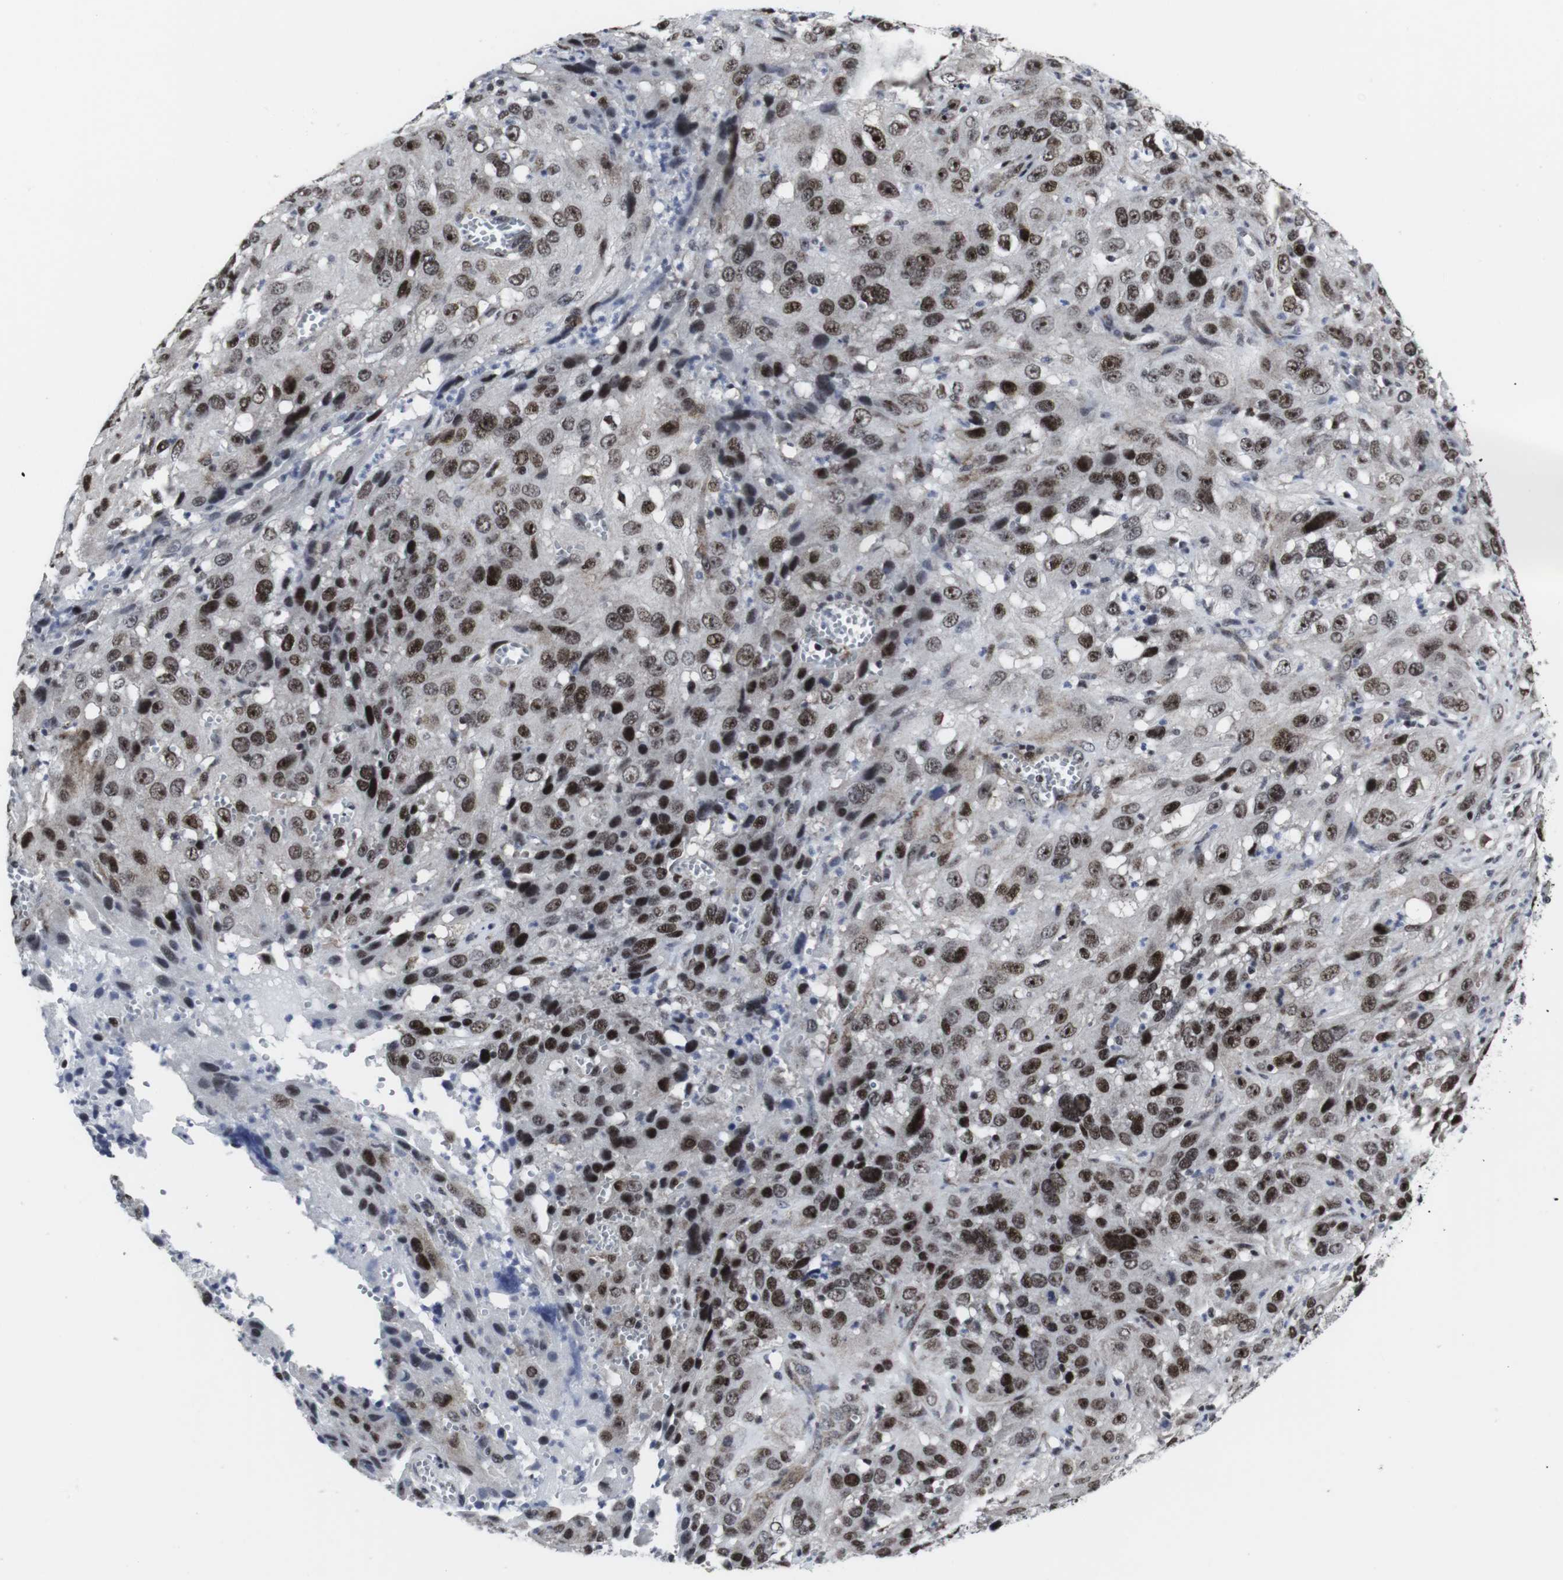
{"staining": {"intensity": "strong", "quantity": ">75%", "location": "nuclear"}, "tissue": "cervical cancer", "cell_type": "Tumor cells", "image_type": "cancer", "snomed": [{"axis": "morphology", "description": "Squamous cell carcinoma, NOS"}, {"axis": "topography", "description": "Cervix"}], "caption": "There is high levels of strong nuclear positivity in tumor cells of squamous cell carcinoma (cervical), as demonstrated by immunohistochemical staining (brown color).", "gene": "MLH1", "patient": {"sex": "female", "age": 32}}